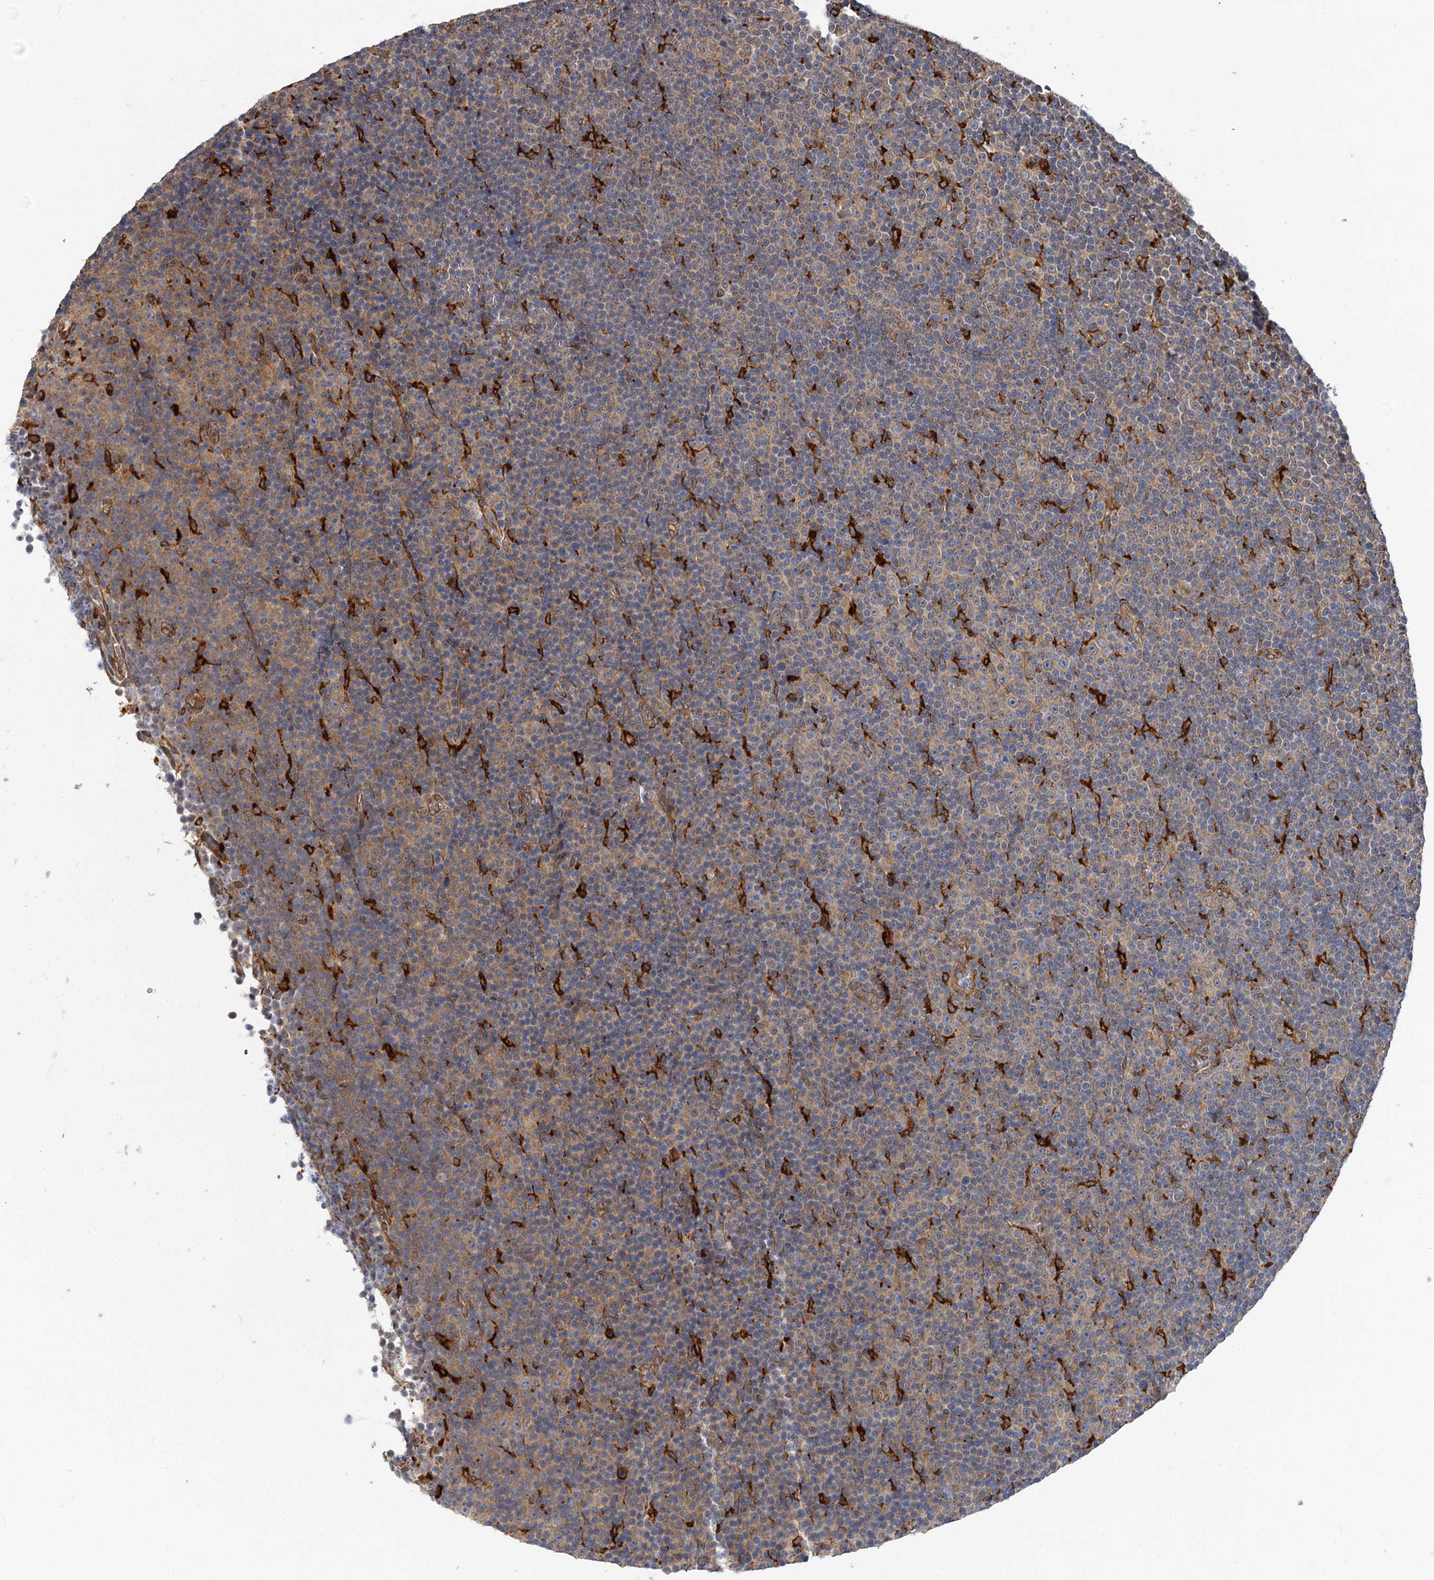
{"staining": {"intensity": "weak", "quantity": "<25%", "location": "cytoplasmic/membranous"}, "tissue": "lymphoma", "cell_type": "Tumor cells", "image_type": "cancer", "snomed": [{"axis": "morphology", "description": "Malignant lymphoma, non-Hodgkin's type, Low grade"}, {"axis": "topography", "description": "Lymph node"}], "caption": "Tumor cells are negative for protein expression in human lymphoma.", "gene": "PPIP5K2", "patient": {"sex": "female", "age": 67}}